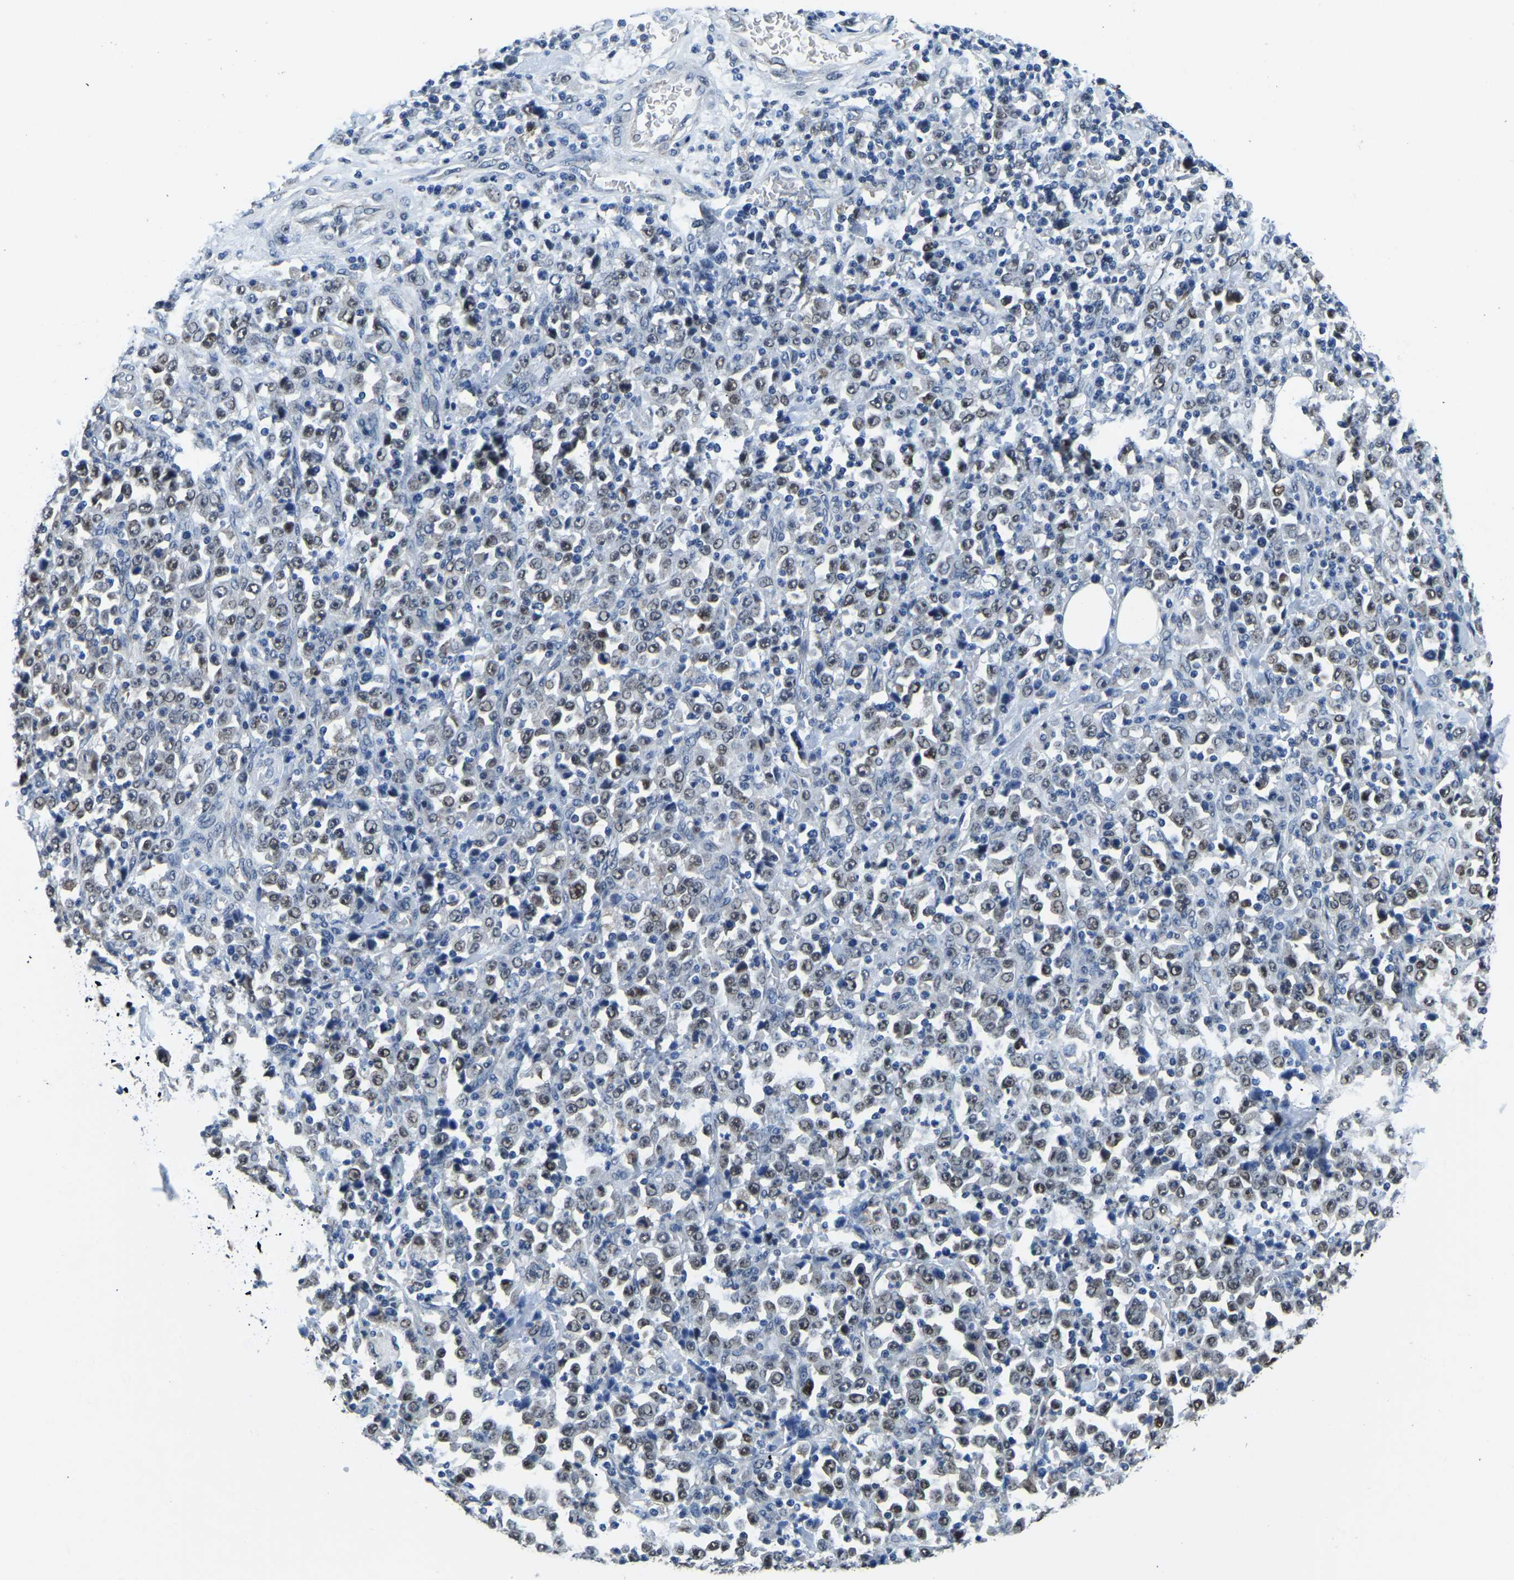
{"staining": {"intensity": "weak", "quantity": ">75%", "location": "nuclear"}, "tissue": "stomach cancer", "cell_type": "Tumor cells", "image_type": "cancer", "snomed": [{"axis": "morphology", "description": "Normal tissue, NOS"}, {"axis": "morphology", "description": "Adenocarcinoma, NOS"}, {"axis": "topography", "description": "Stomach, upper"}, {"axis": "topography", "description": "Stomach"}], "caption": "Weak nuclear protein positivity is seen in approximately >75% of tumor cells in adenocarcinoma (stomach).", "gene": "BNIP3L", "patient": {"sex": "male", "age": 59}}